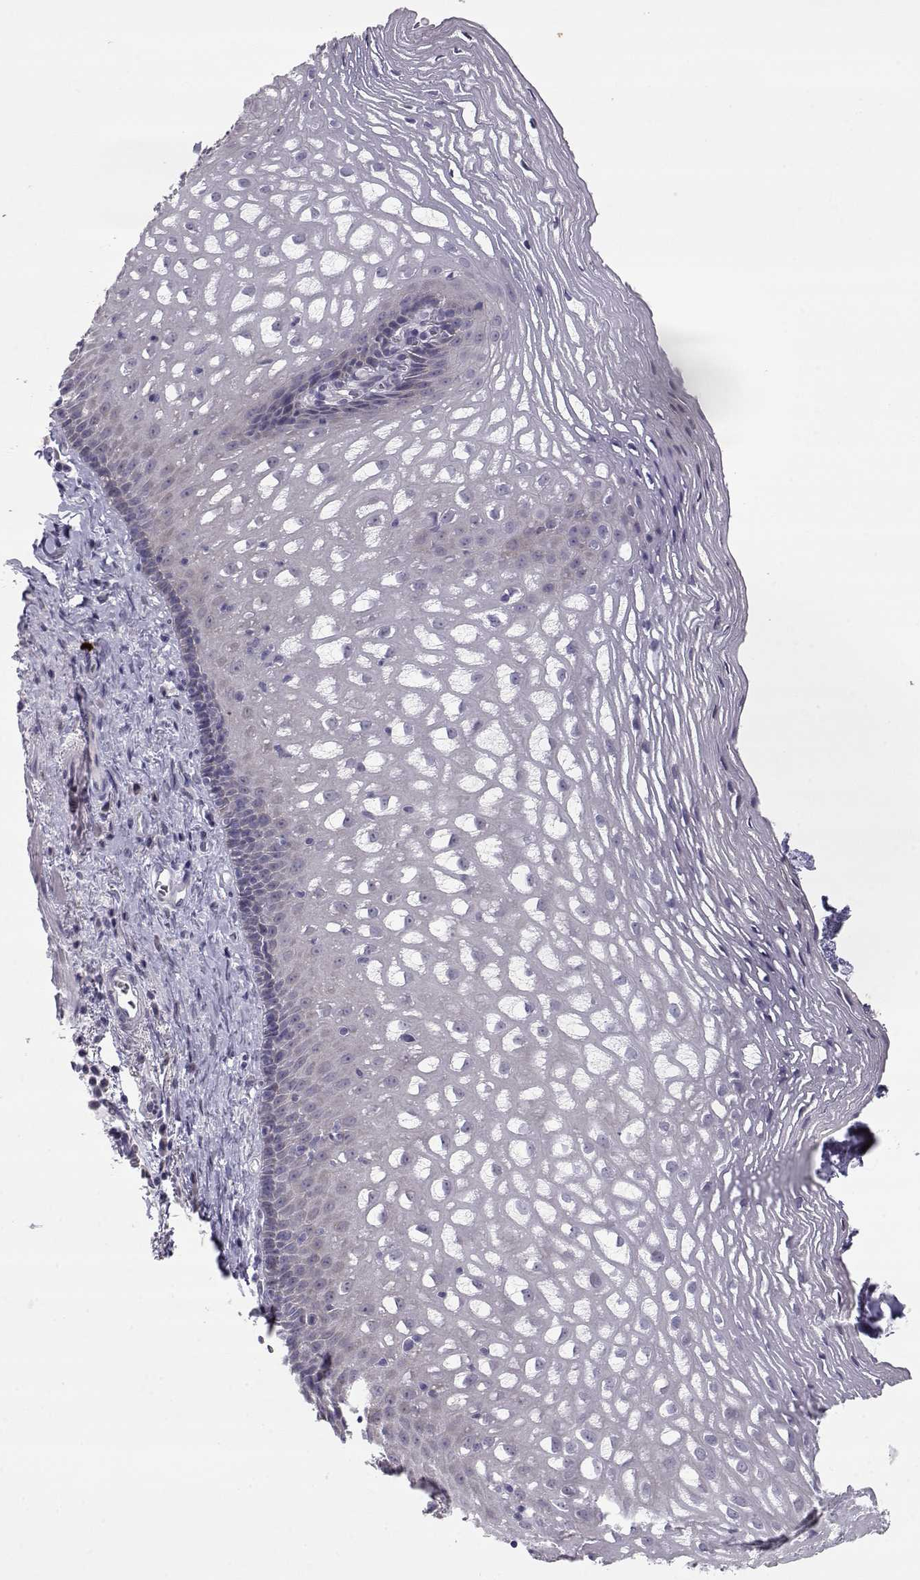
{"staining": {"intensity": "moderate", "quantity": "<25%", "location": "cytoplasmic/membranous"}, "tissue": "esophagus", "cell_type": "Squamous epithelial cells", "image_type": "normal", "snomed": [{"axis": "morphology", "description": "Normal tissue, NOS"}, {"axis": "topography", "description": "Esophagus"}], "caption": "Squamous epithelial cells show low levels of moderate cytoplasmic/membranous expression in approximately <25% of cells in benign human esophagus.", "gene": "NPVF", "patient": {"sex": "male", "age": 76}}